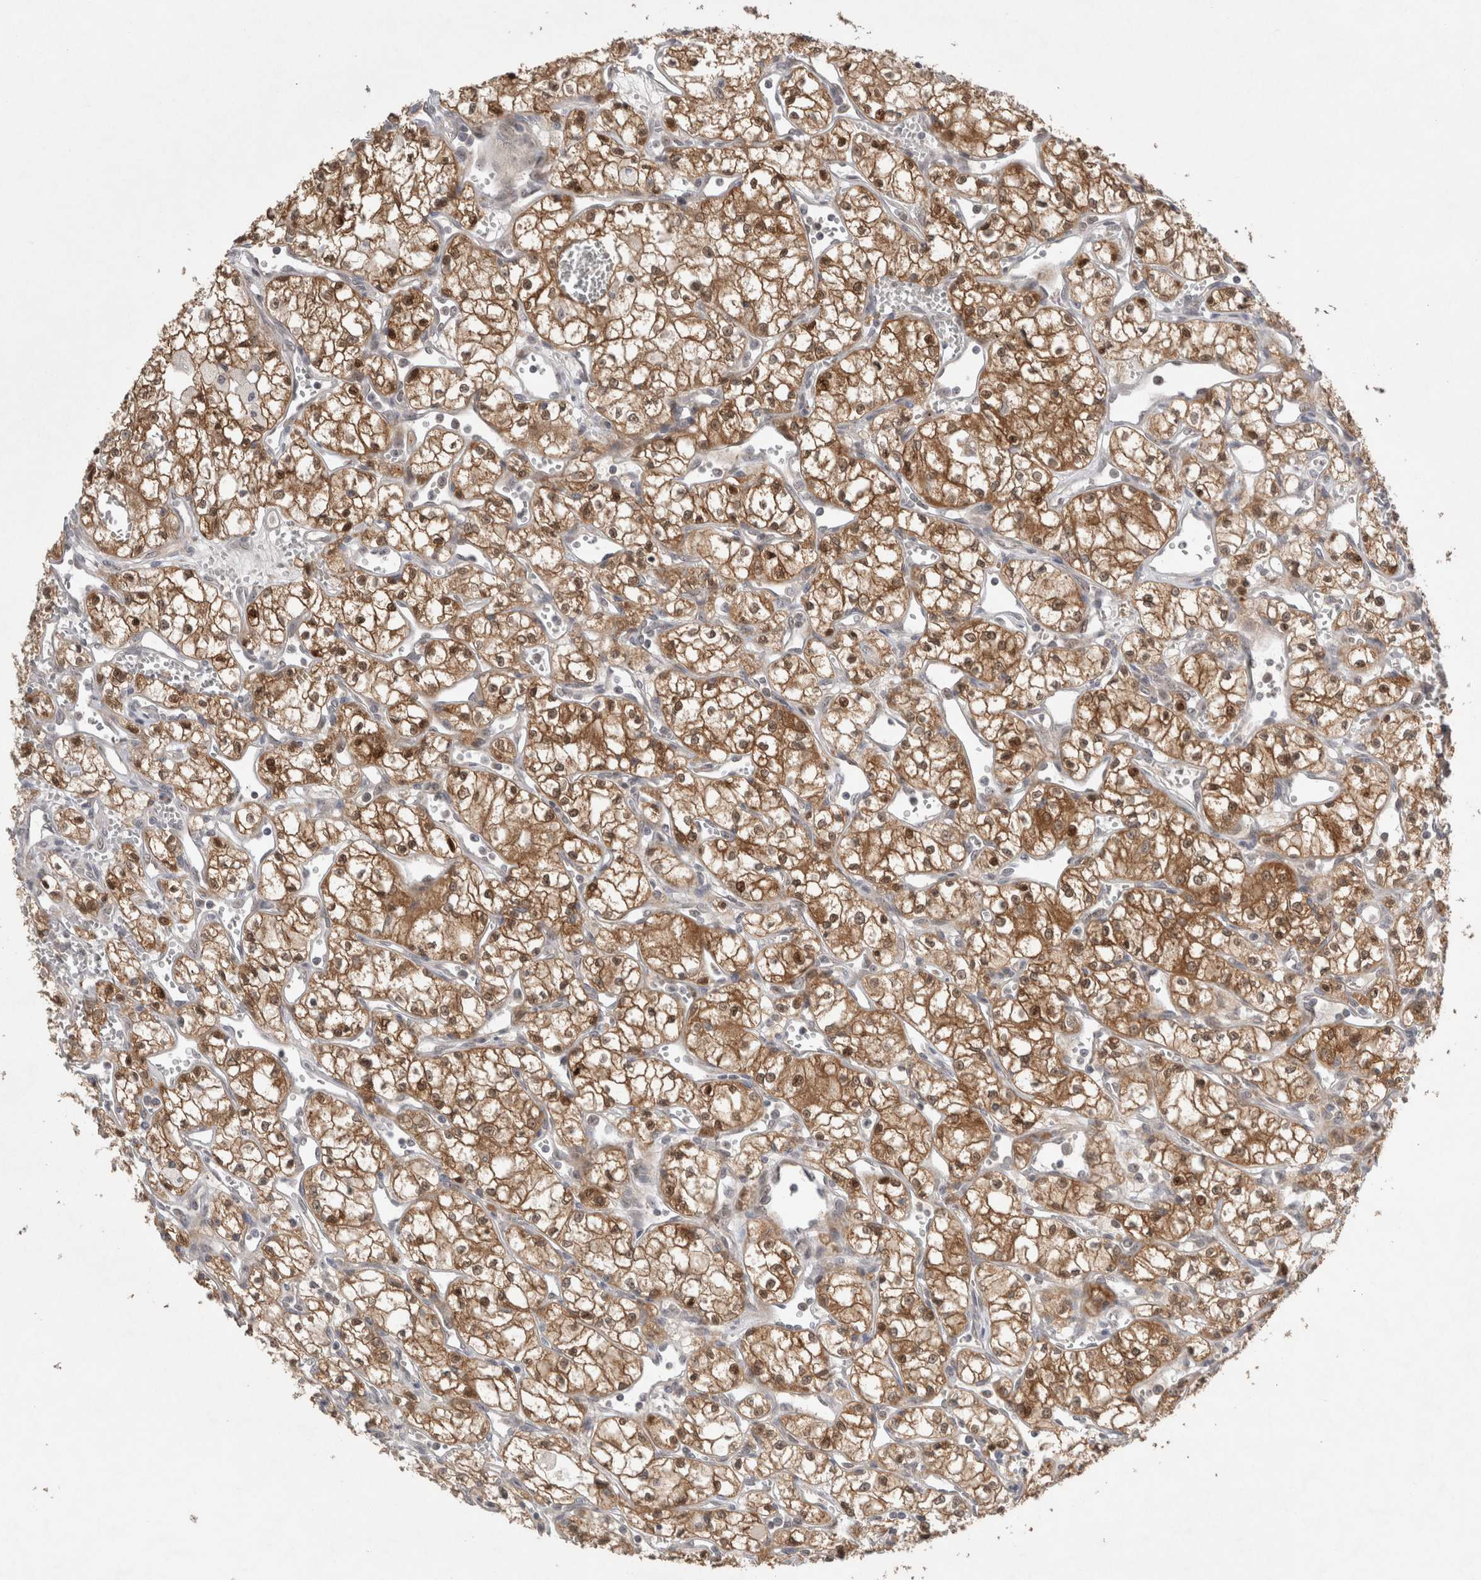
{"staining": {"intensity": "moderate", "quantity": ">75%", "location": "cytoplasmic/membranous,nuclear"}, "tissue": "renal cancer", "cell_type": "Tumor cells", "image_type": "cancer", "snomed": [{"axis": "morphology", "description": "Adenocarcinoma, NOS"}, {"axis": "topography", "description": "Kidney"}], "caption": "Immunohistochemical staining of renal cancer displays medium levels of moderate cytoplasmic/membranous and nuclear protein expression in about >75% of tumor cells. The staining is performed using DAB brown chromogen to label protein expression. The nuclei are counter-stained blue using hematoxylin.", "gene": "SLC29A1", "patient": {"sex": "male", "age": 59}}